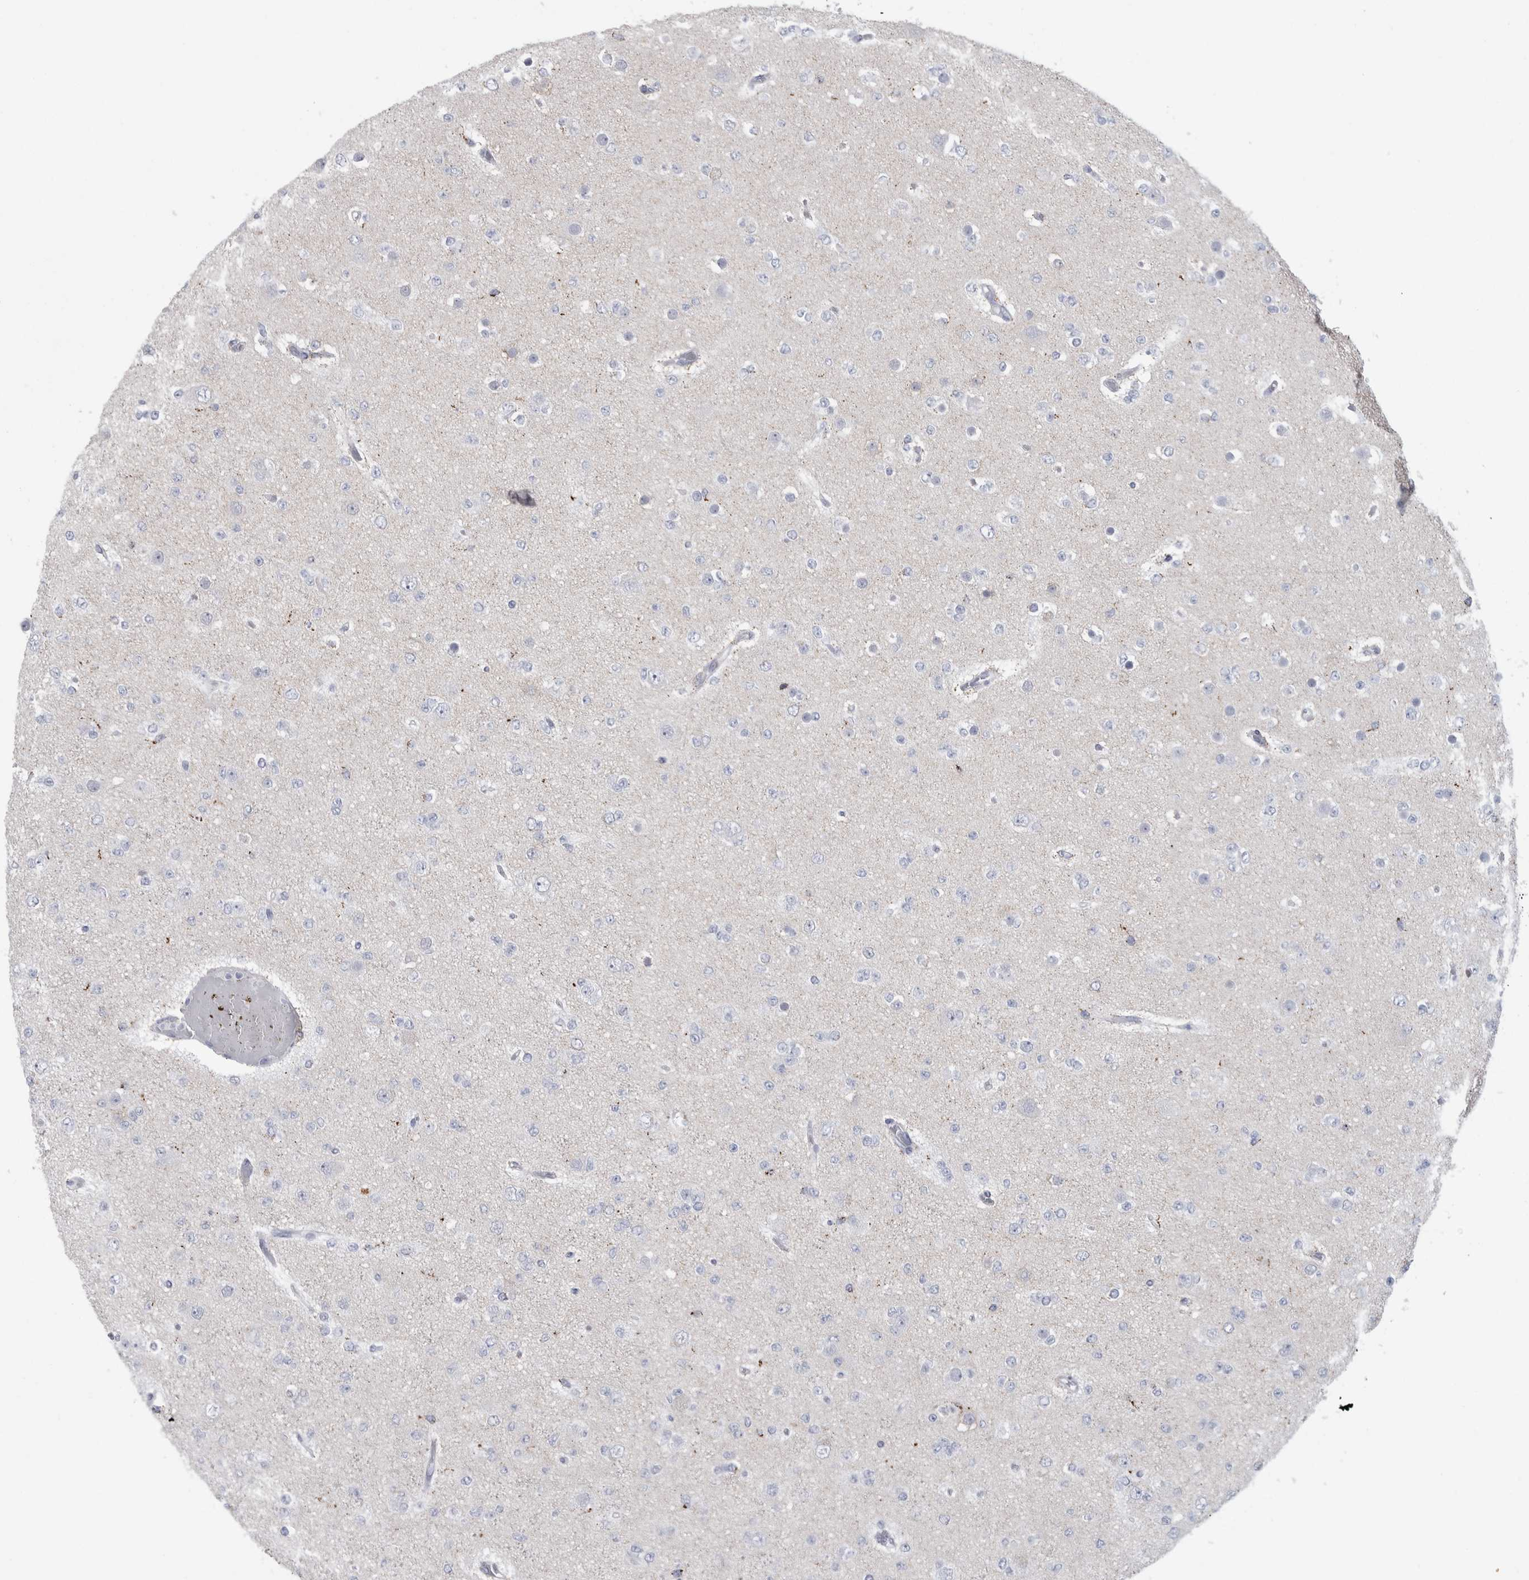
{"staining": {"intensity": "negative", "quantity": "none", "location": "none"}, "tissue": "glioma", "cell_type": "Tumor cells", "image_type": "cancer", "snomed": [{"axis": "morphology", "description": "Glioma, malignant, Low grade"}, {"axis": "topography", "description": "Brain"}], "caption": "Tumor cells are negative for brown protein staining in glioma.", "gene": "GATM", "patient": {"sex": "female", "age": 22}}